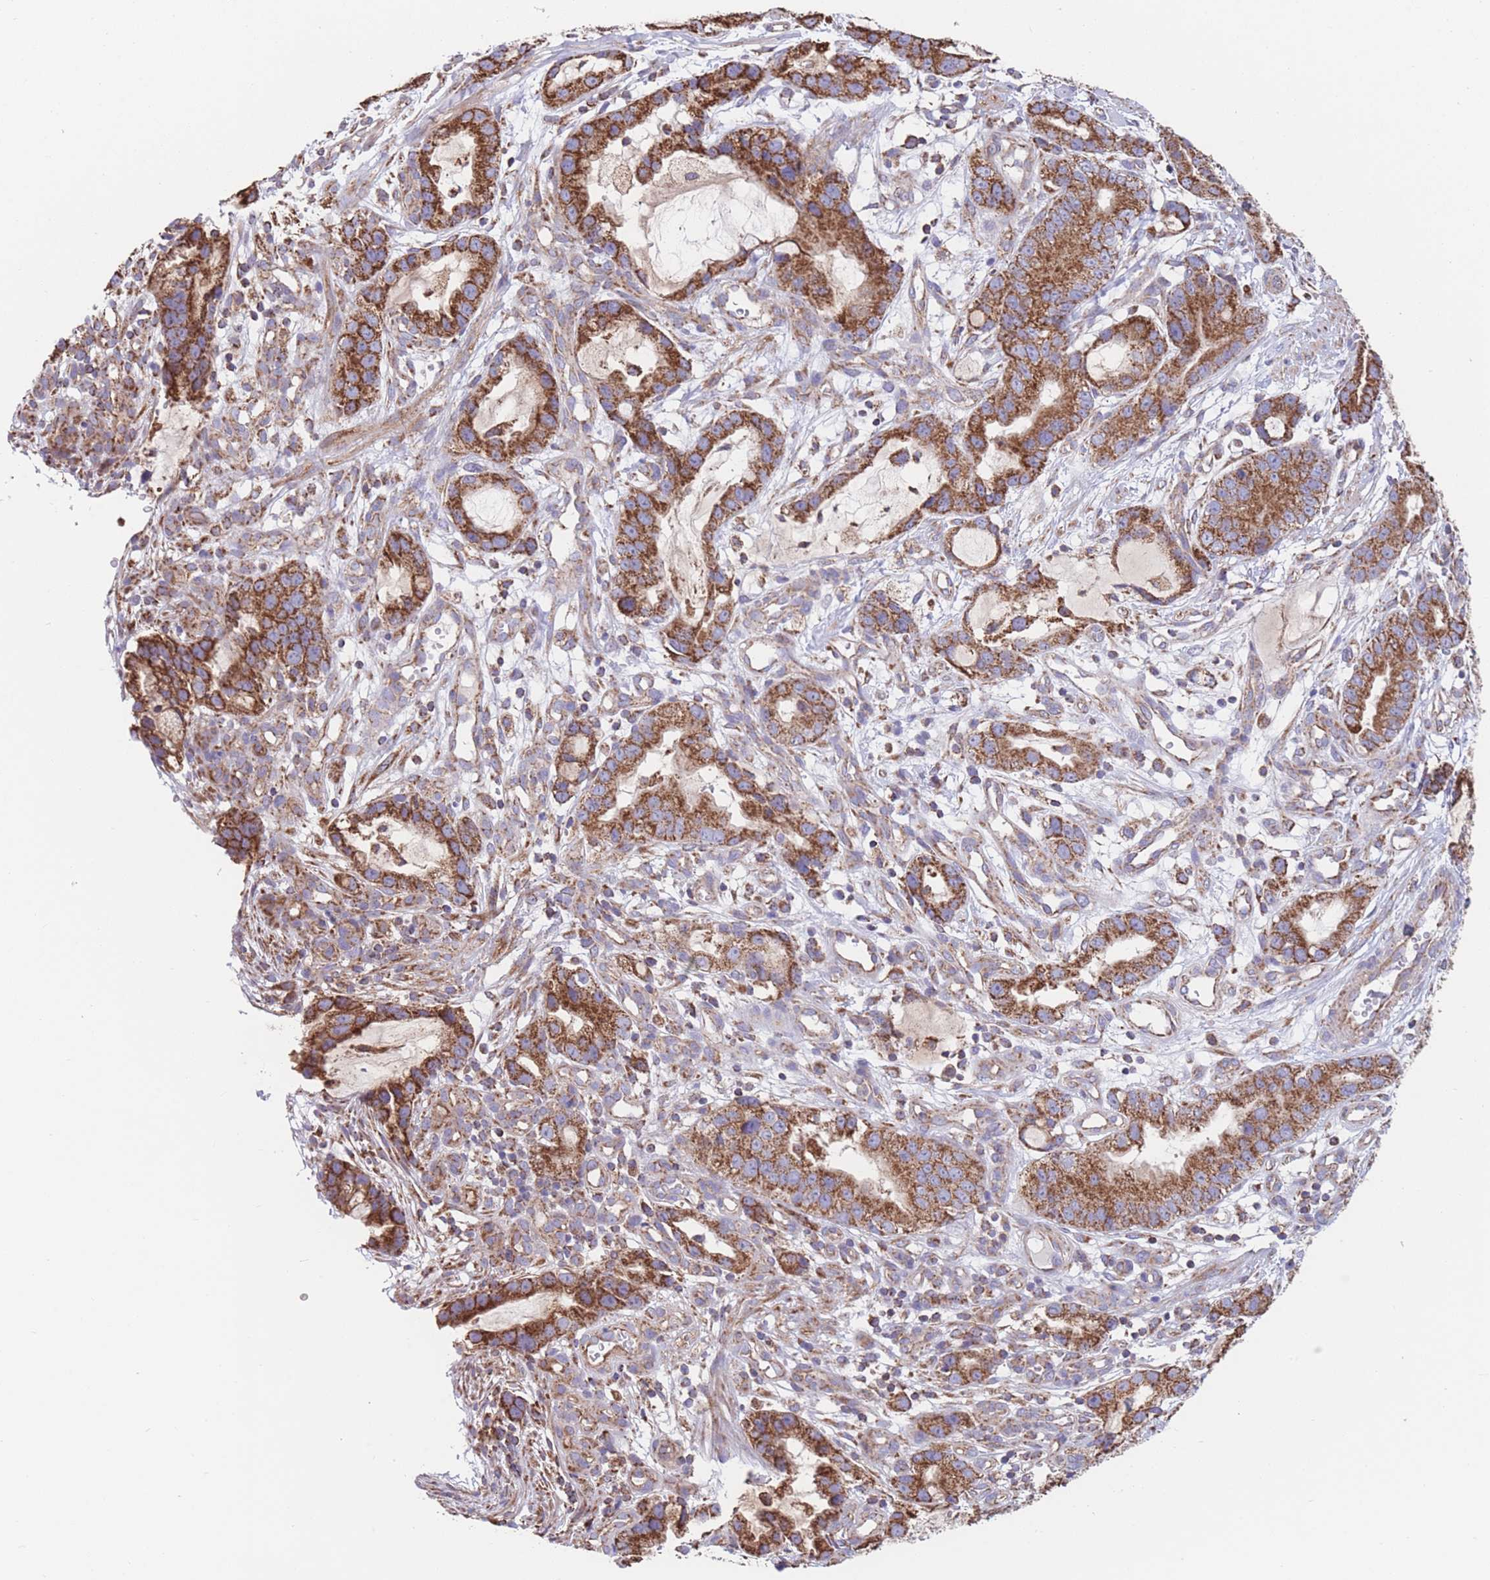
{"staining": {"intensity": "strong", "quantity": ">75%", "location": "cytoplasmic/membranous"}, "tissue": "stomach cancer", "cell_type": "Tumor cells", "image_type": "cancer", "snomed": [{"axis": "morphology", "description": "Adenocarcinoma, NOS"}, {"axis": "topography", "description": "Stomach"}], "caption": "Stomach adenocarcinoma stained with a protein marker shows strong staining in tumor cells.", "gene": "FKBP8", "patient": {"sex": "male", "age": 55}}